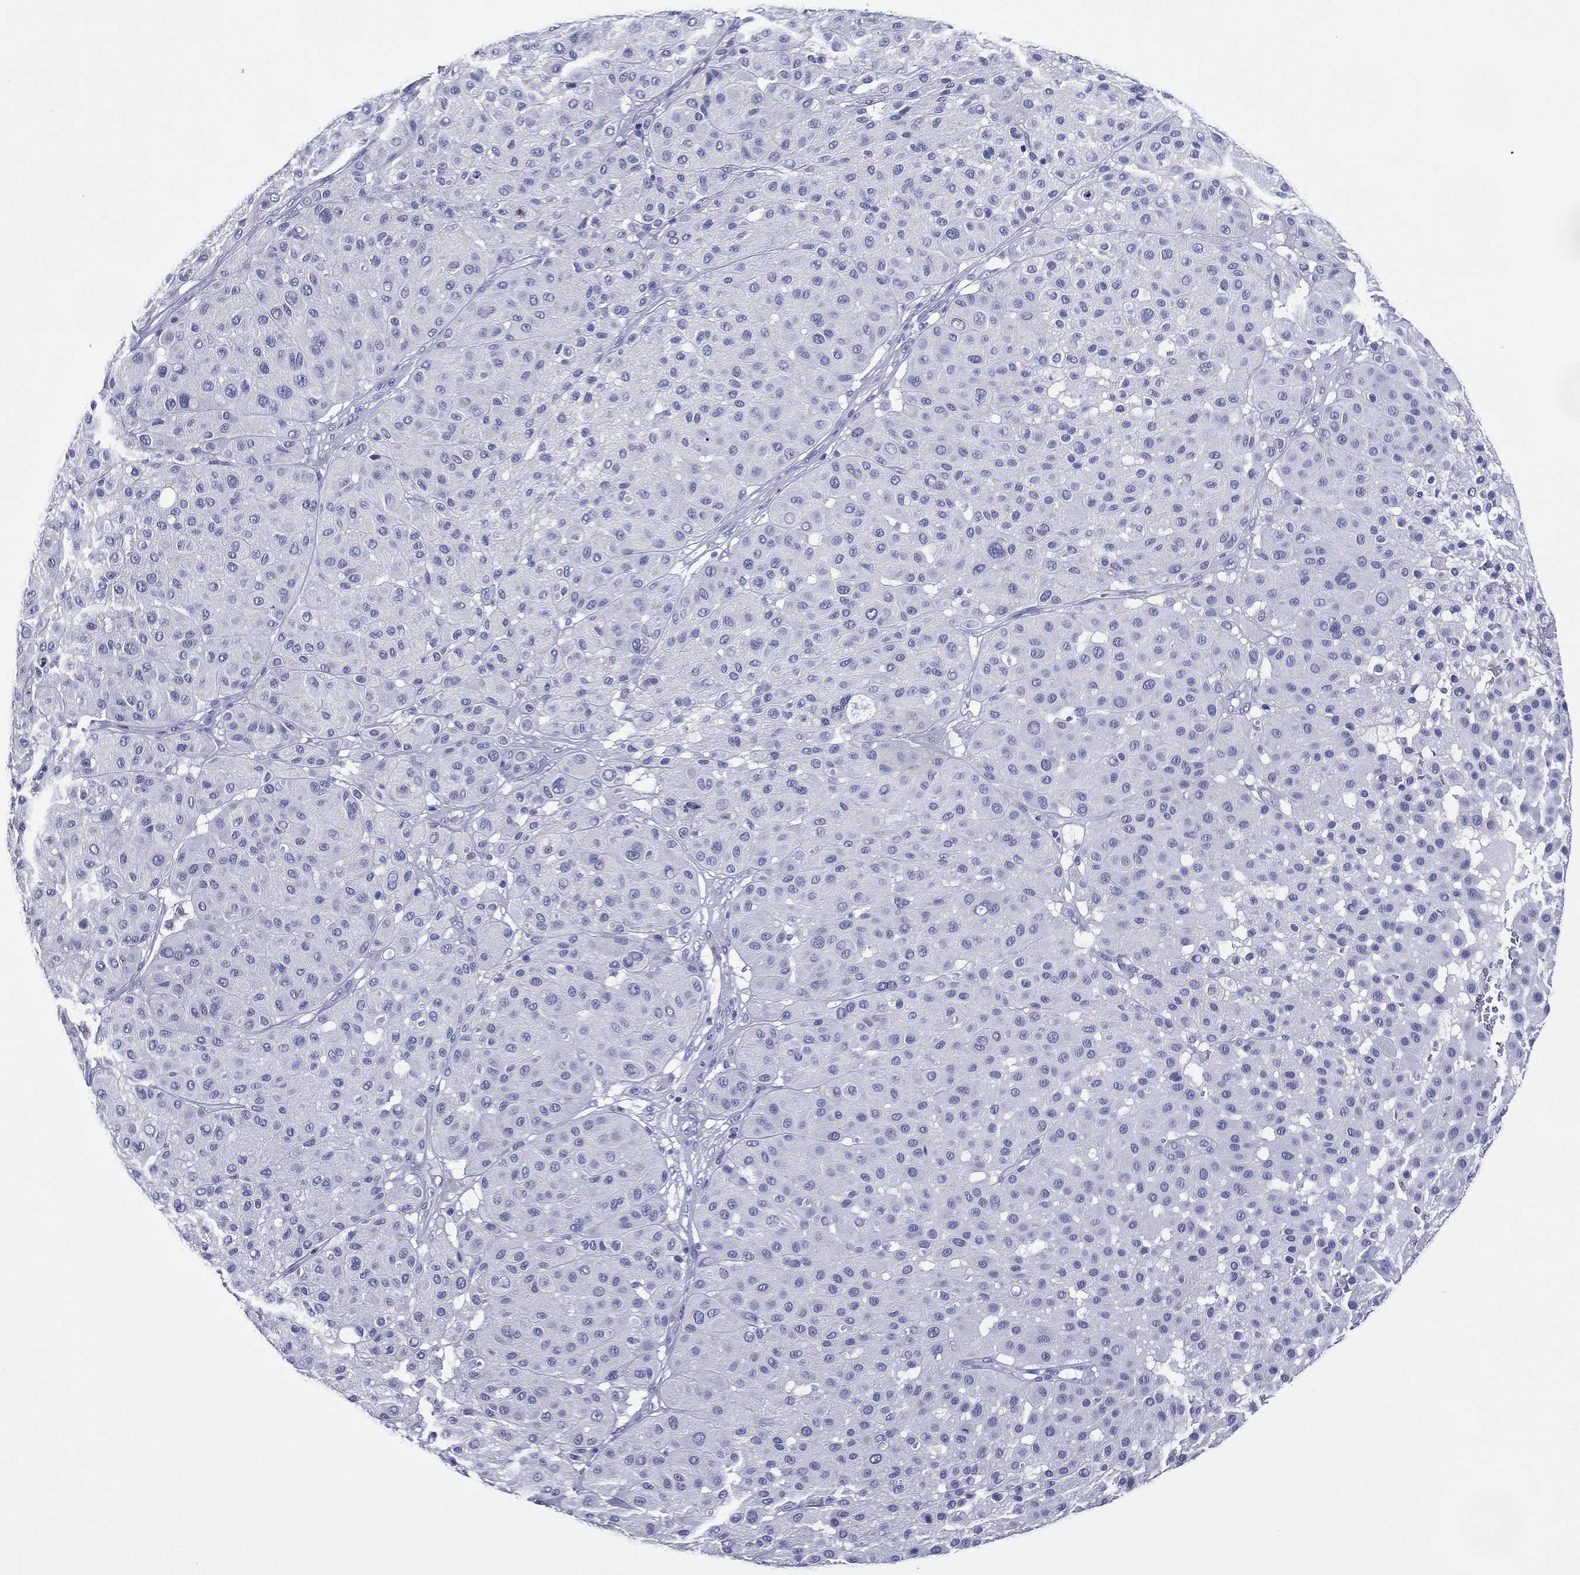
{"staining": {"intensity": "negative", "quantity": "none", "location": "none"}, "tissue": "melanoma", "cell_type": "Tumor cells", "image_type": "cancer", "snomed": [{"axis": "morphology", "description": "Malignant melanoma, Metastatic site"}, {"axis": "topography", "description": "Smooth muscle"}], "caption": "Tumor cells show no significant positivity in melanoma. (DAB immunohistochemistry (IHC), high magnification).", "gene": "ACE2", "patient": {"sex": "male", "age": 41}}